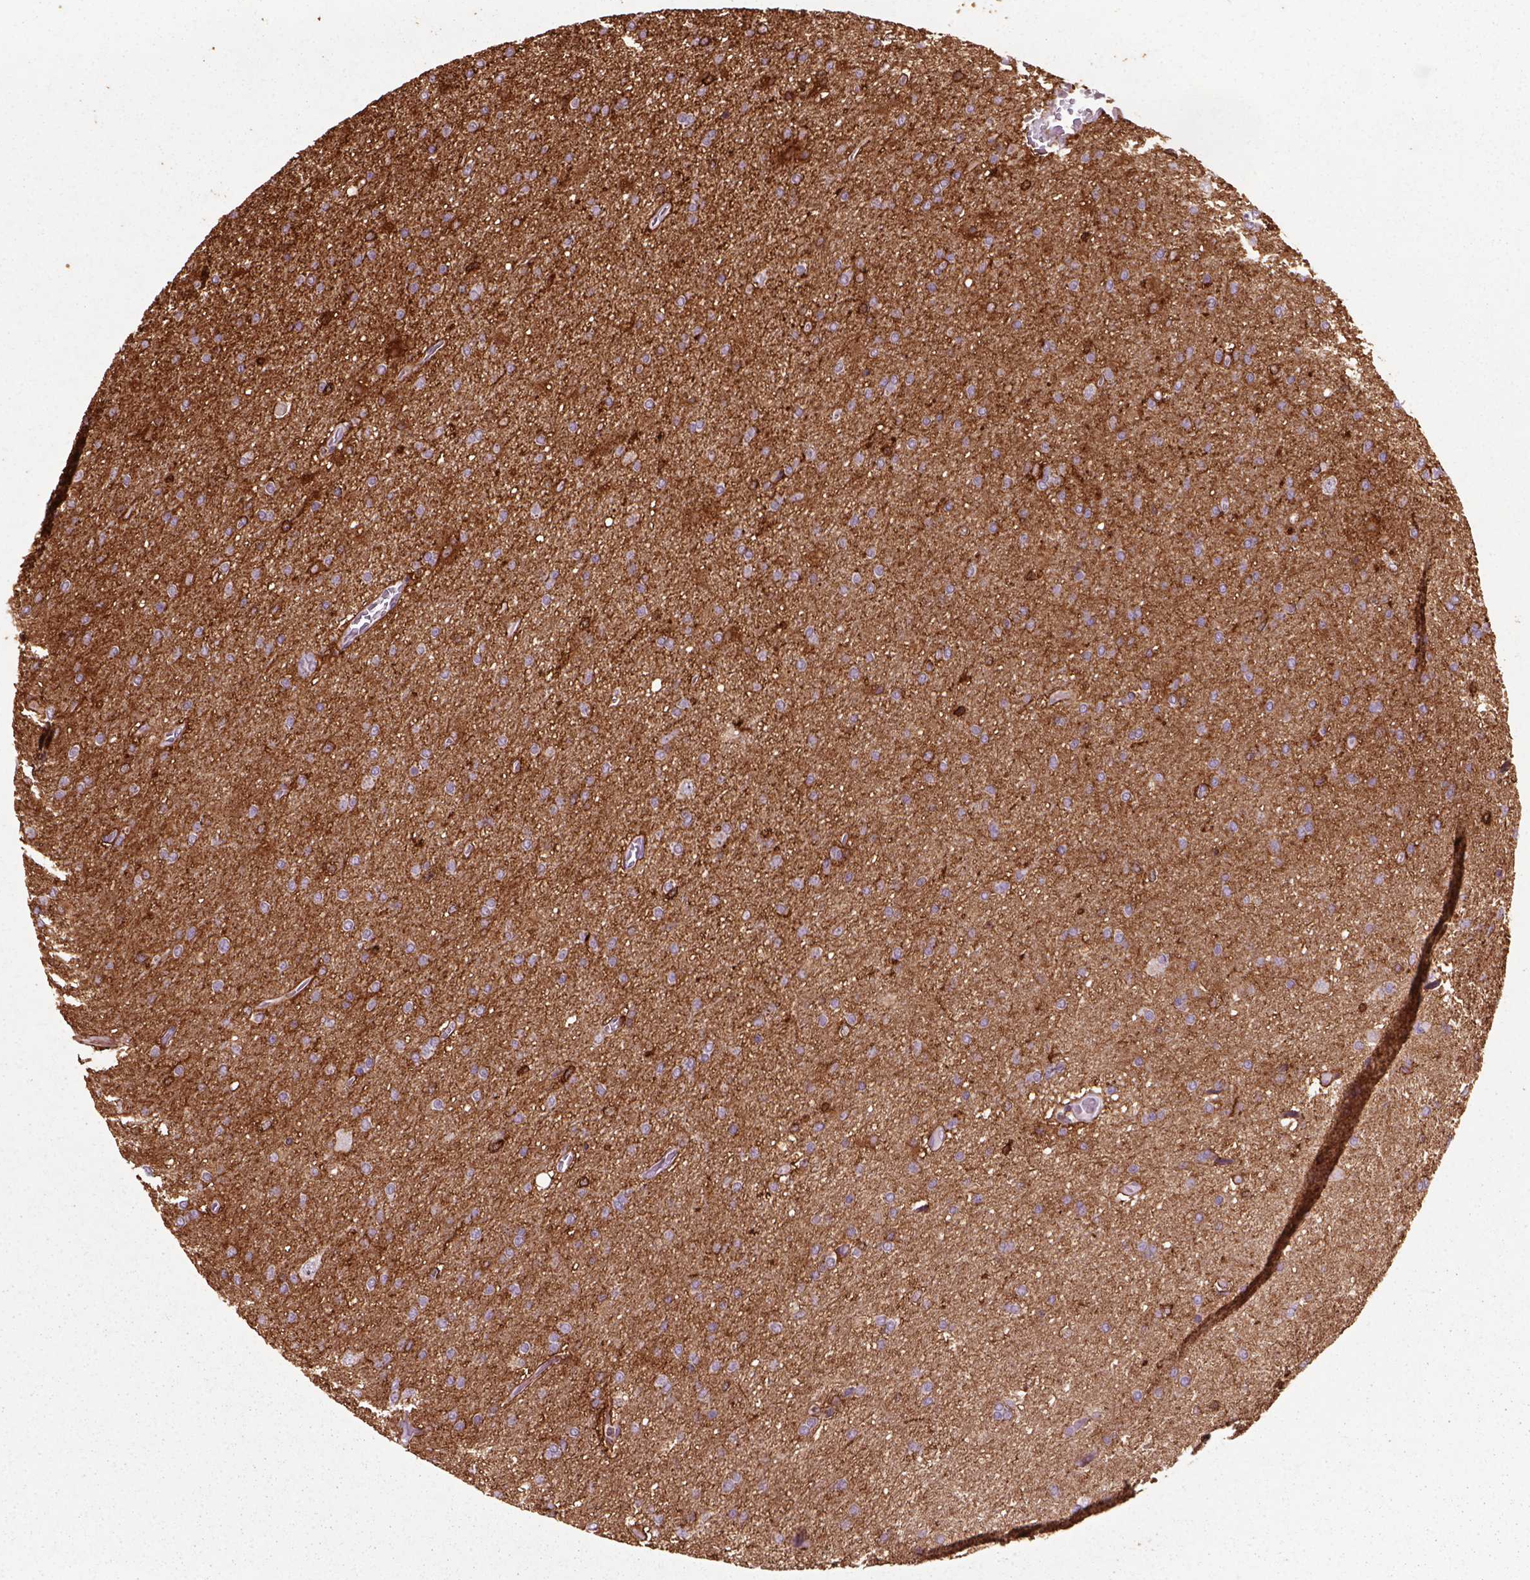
{"staining": {"intensity": "strong", "quantity": "<25%", "location": "cytoplasmic/membranous"}, "tissue": "glioma", "cell_type": "Tumor cells", "image_type": "cancer", "snomed": [{"axis": "morphology", "description": "Glioma, malignant, High grade"}, {"axis": "topography", "description": "Cerebral cortex"}], "caption": "Strong cytoplasmic/membranous staining is appreciated in approximately <25% of tumor cells in glioma.", "gene": "MARCKS", "patient": {"sex": "male", "age": 70}}